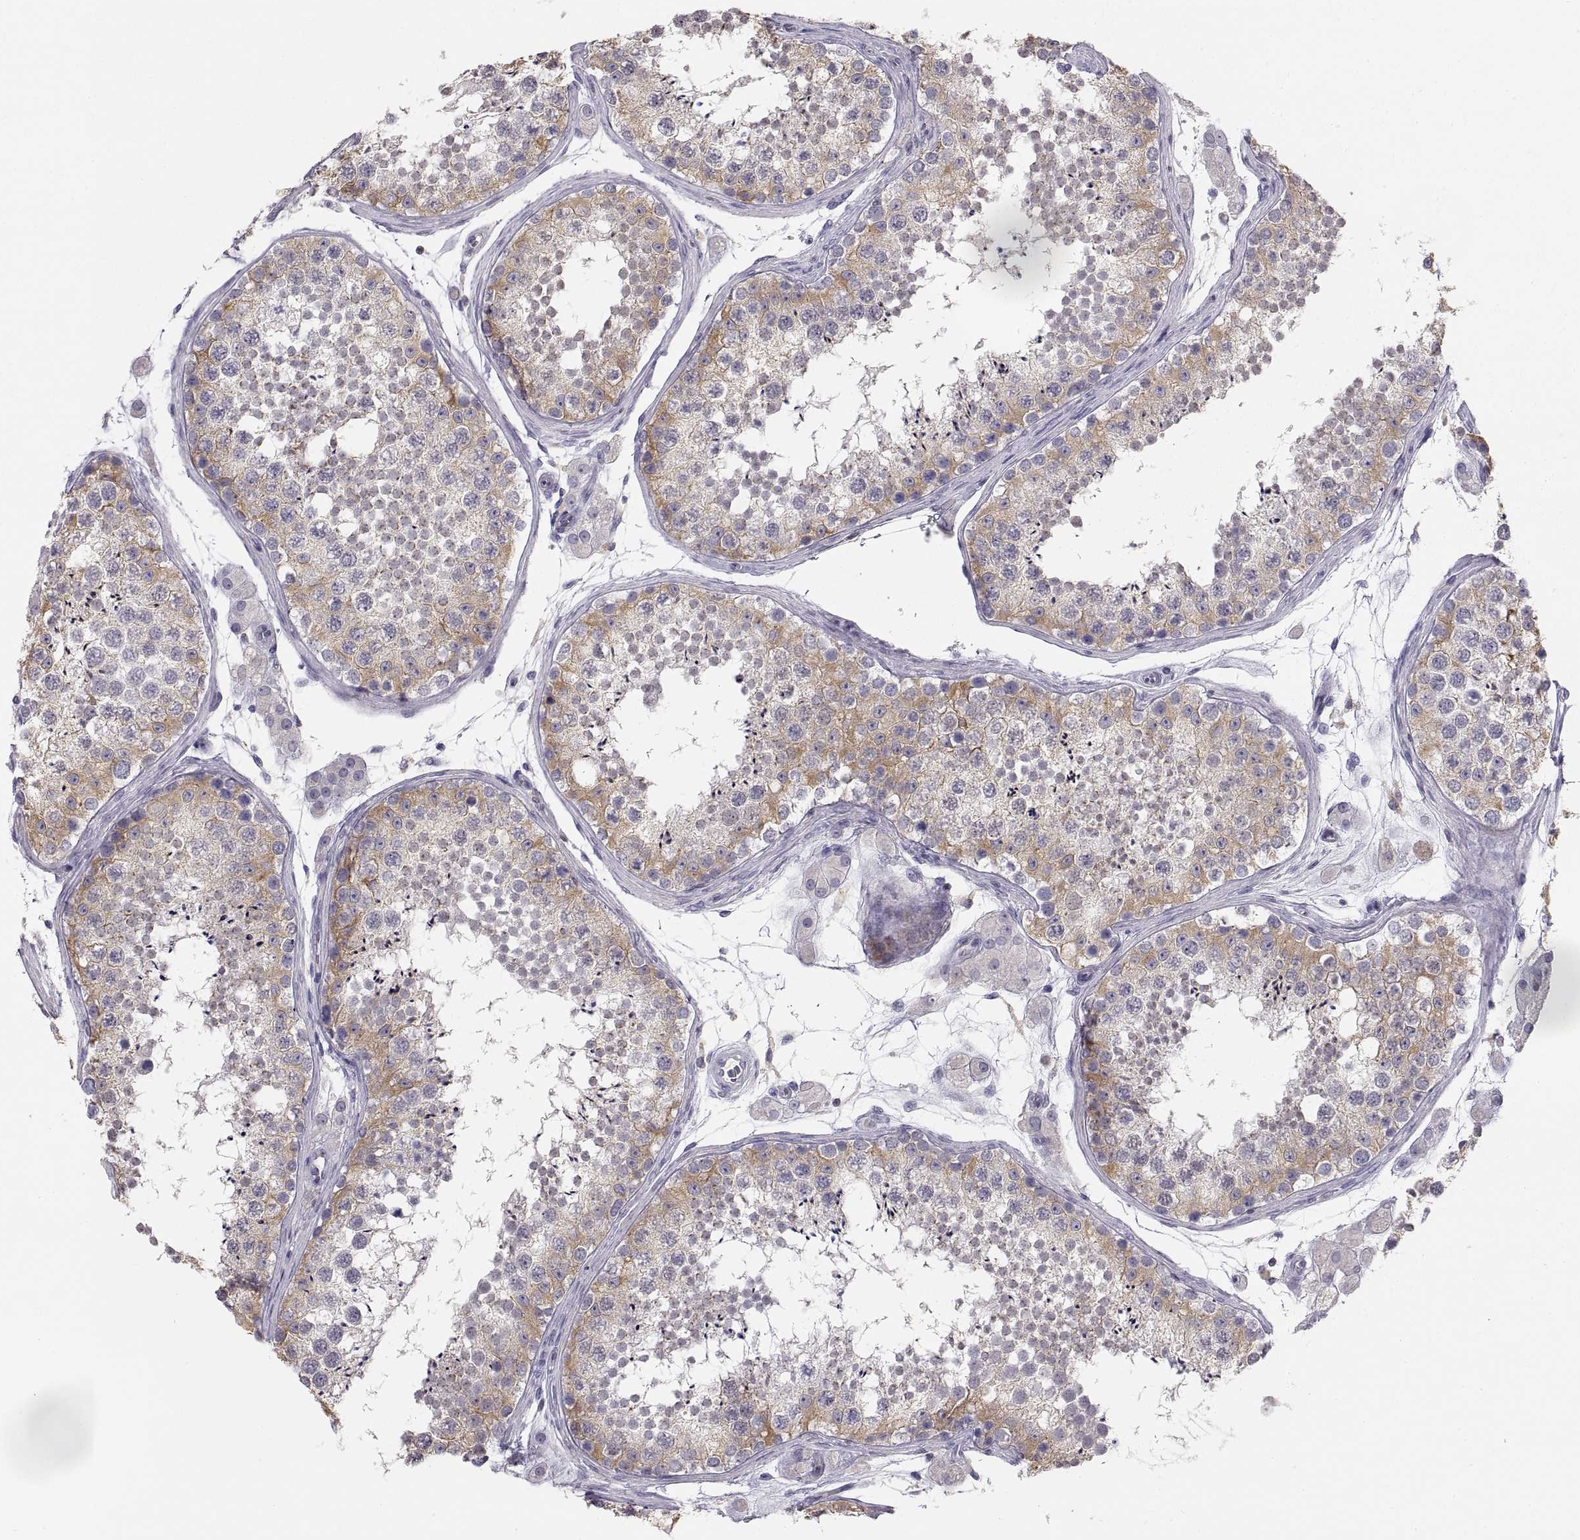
{"staining": {"intensity": "moderate", "quantity": "<25%", "location": "cytoplasmic/membranous"}, "tissue": "testis", "cell_type": "Cells in seminiferous ducts", "image_type": "normal", "snomed": [{"axis": "morphology", "description": "Normal tissue, NOS"}, {"axis": "topography", "description": "Testis"}], "caption": "The image reveals a brown stain indicating the presence of a protein in the cytoplasmic/membranous of cells in seminiferous ducts in testis. The staining was performed using DAB, with brown indicating positive protein expression. Nuclei are stained blue with hematoxylin.", "gene": "ERO1A", "patient": {"sex": "male", "age": 41}}